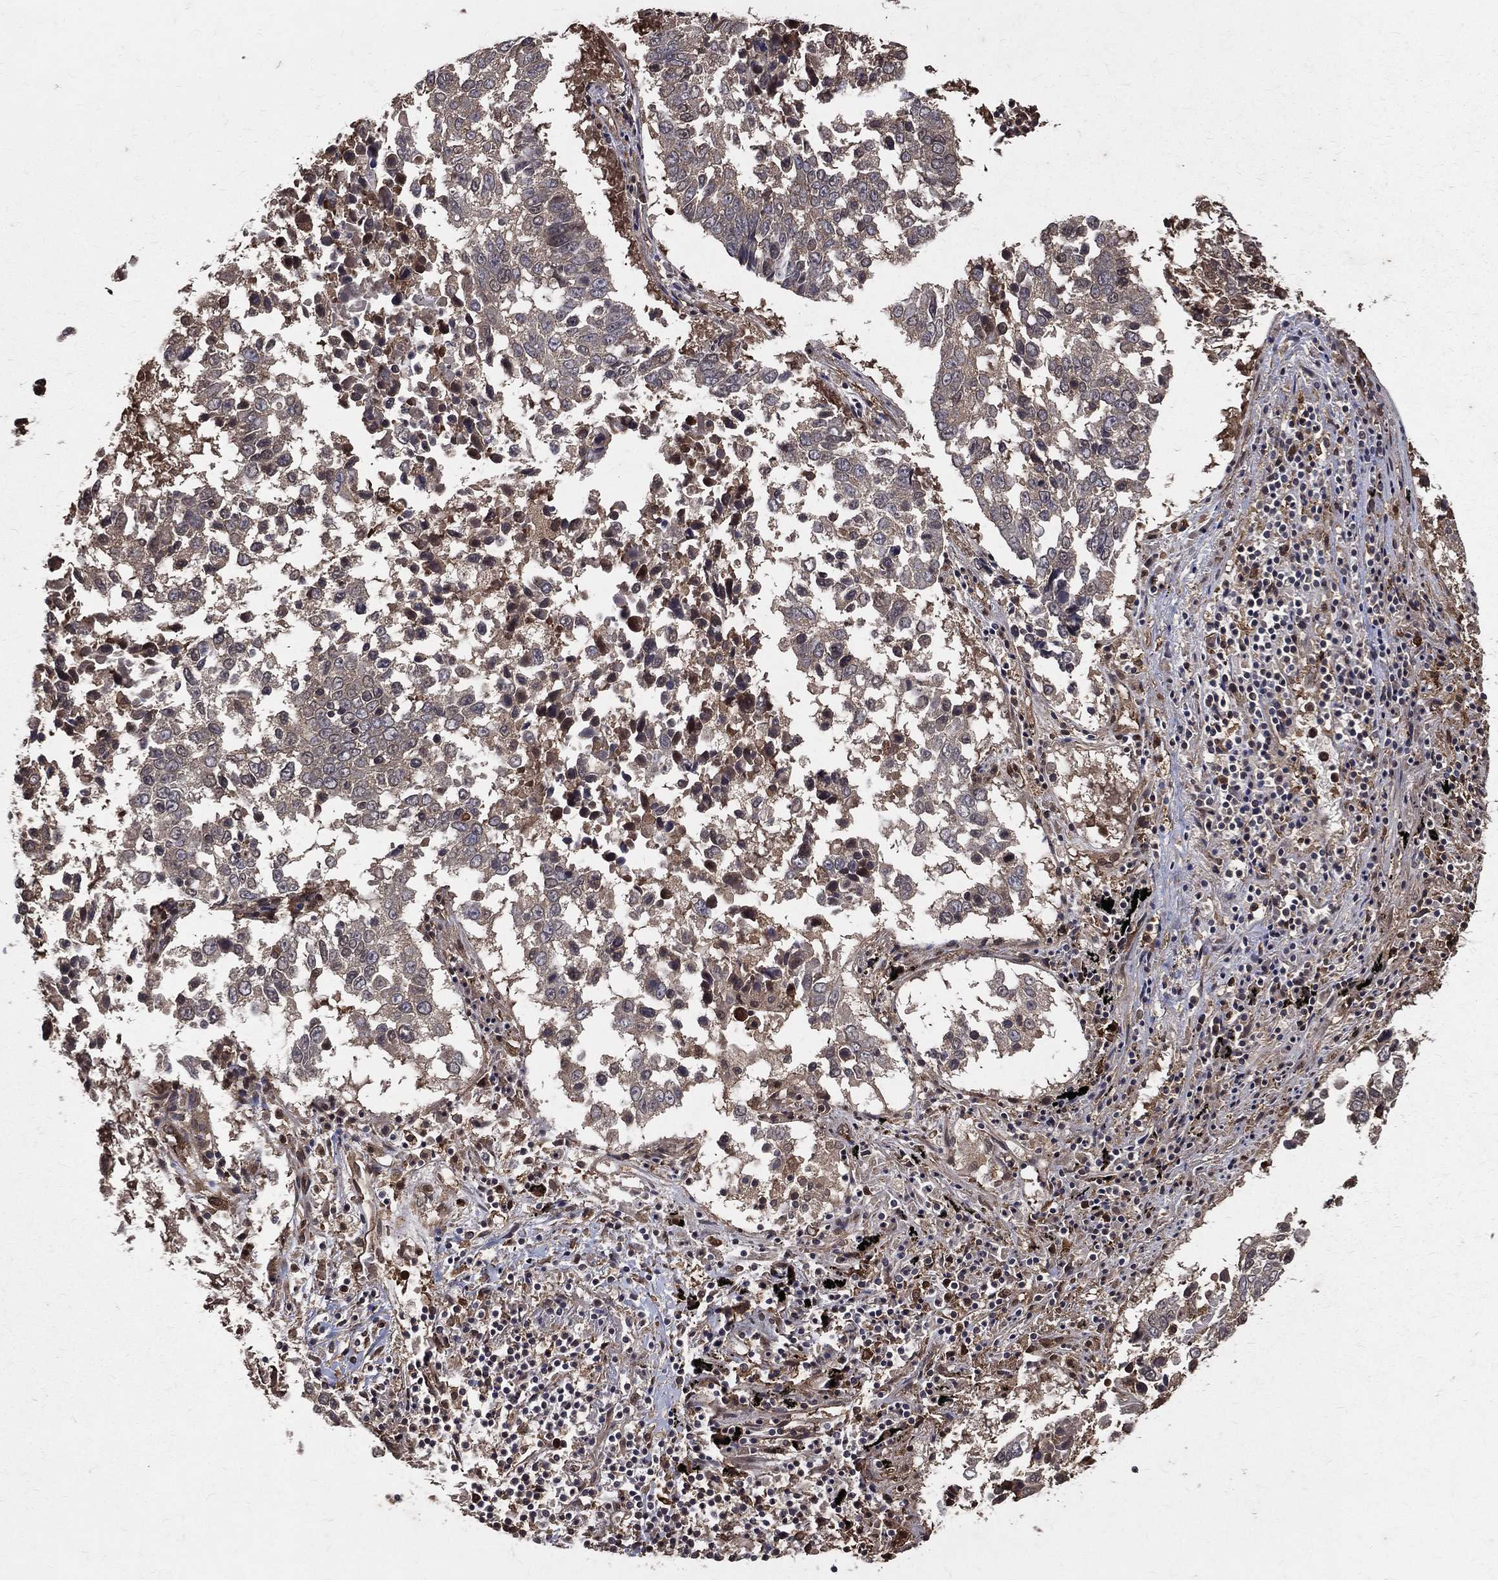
{"staining": {"intensity": "negative", "quantity": "none", "location": "none"}, "tissue": "lung cancer", "cell_type": "Tumor cells", "image_type": "cancer", "snomed": [{"axis": "morphology", "description": "Squamous cell carcinoma, NOS"}, {"axis": "topography", "description": "Lung"}], "caption": "An immunohistochemistry (IHC) histopathology image of squamous cell carcinoma (lung) is shown. There is no staining in tumor cells of squamous cell carcinoma (lung).", "gene": "DPYSL2", "patient": {"sex": "male", "age": 82}}